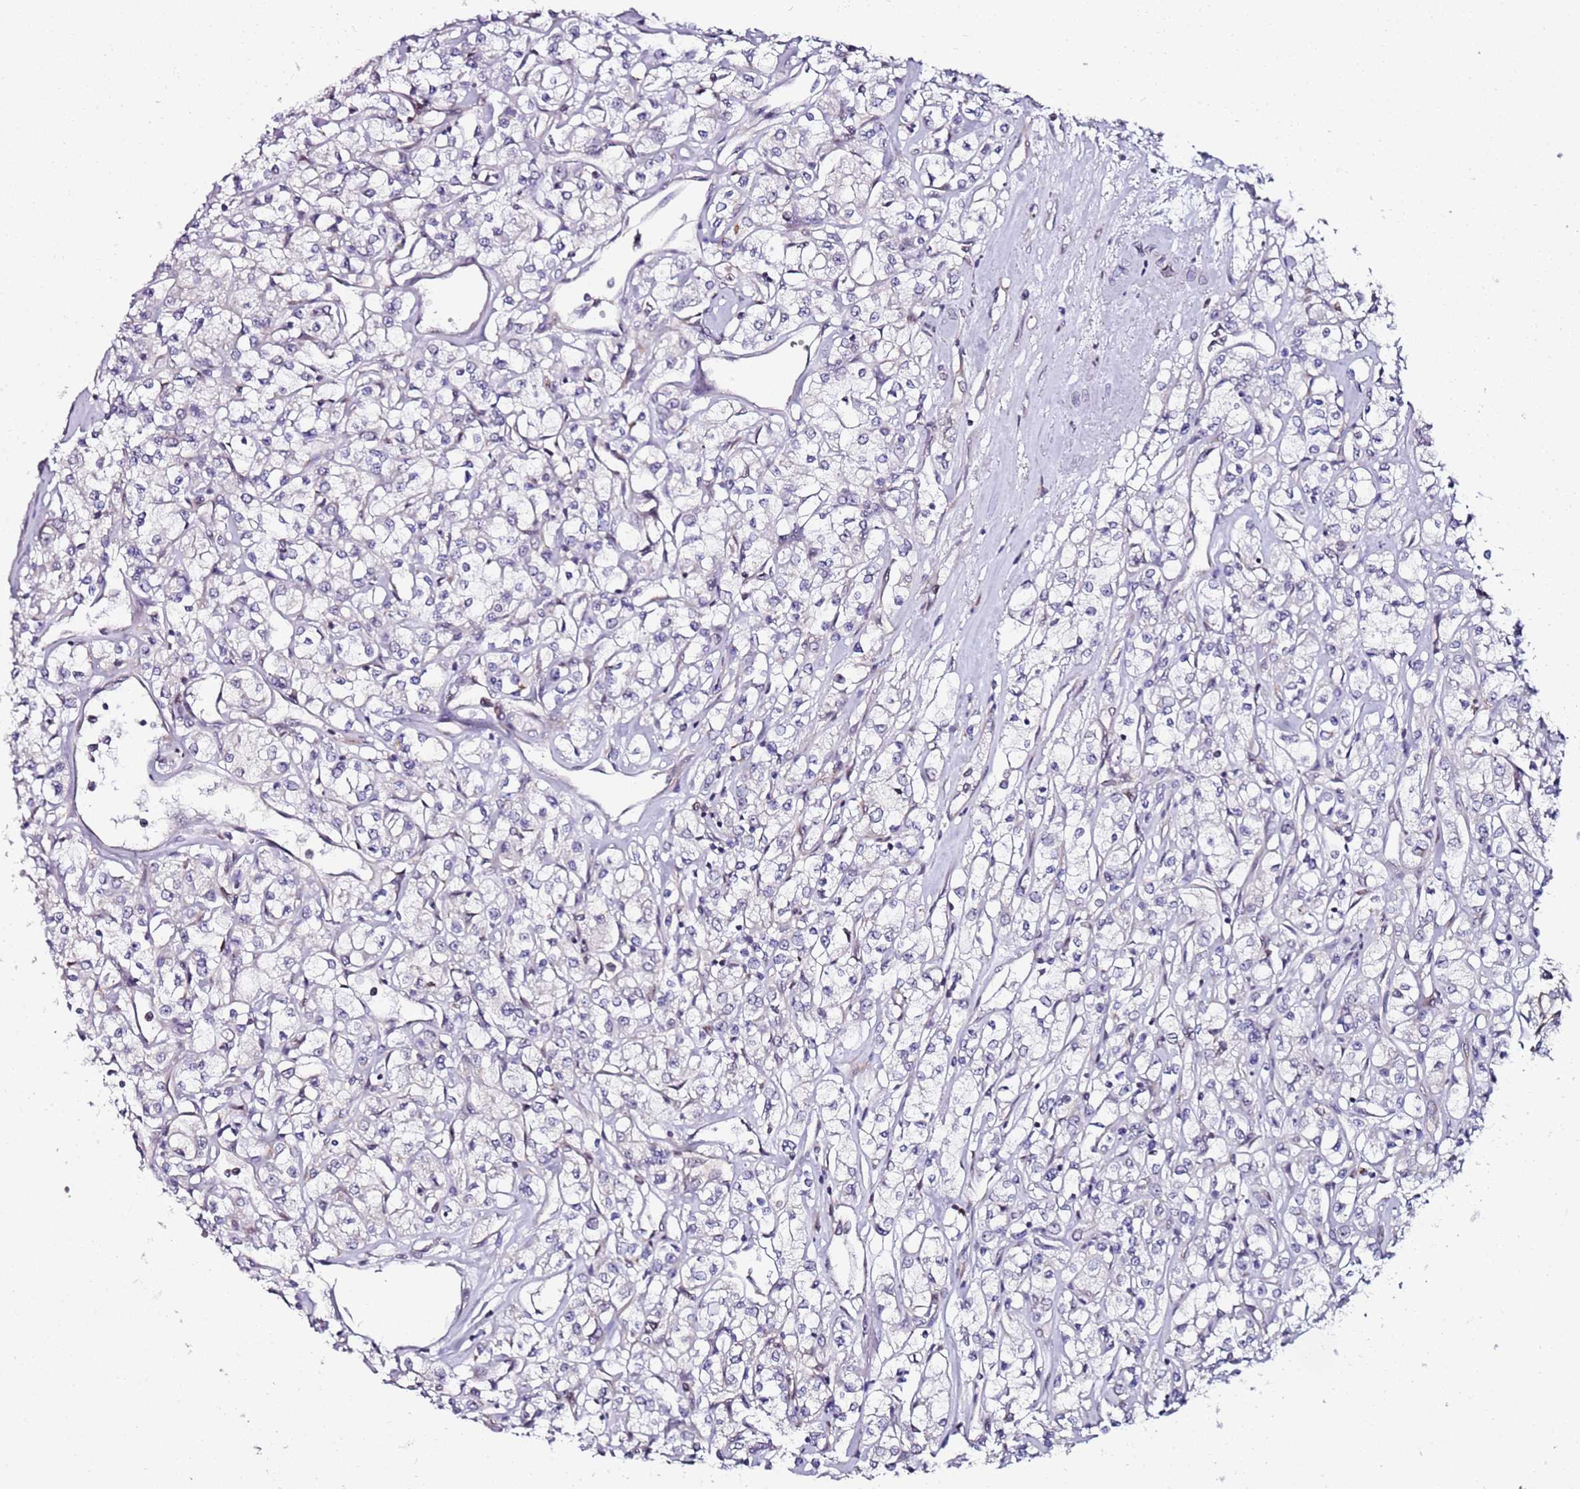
{"staining": {"intensity": "negative", "quantity": "none", "location": "none"}, "tissue": "renal cancer", "cell_type": "Tumor cells", "image_type": "cancer", "snomed": [{"axis": "morphology", "description": "Adenocarcinoma, NOS"}, {"axis": "topography", "description": "Kidney"}], "caption": "Tumor cells show no significant protein expression in adenocarcinoma (renal).", "gene": "DUSP28", "patient": {"sex": "female", "age": 59}}